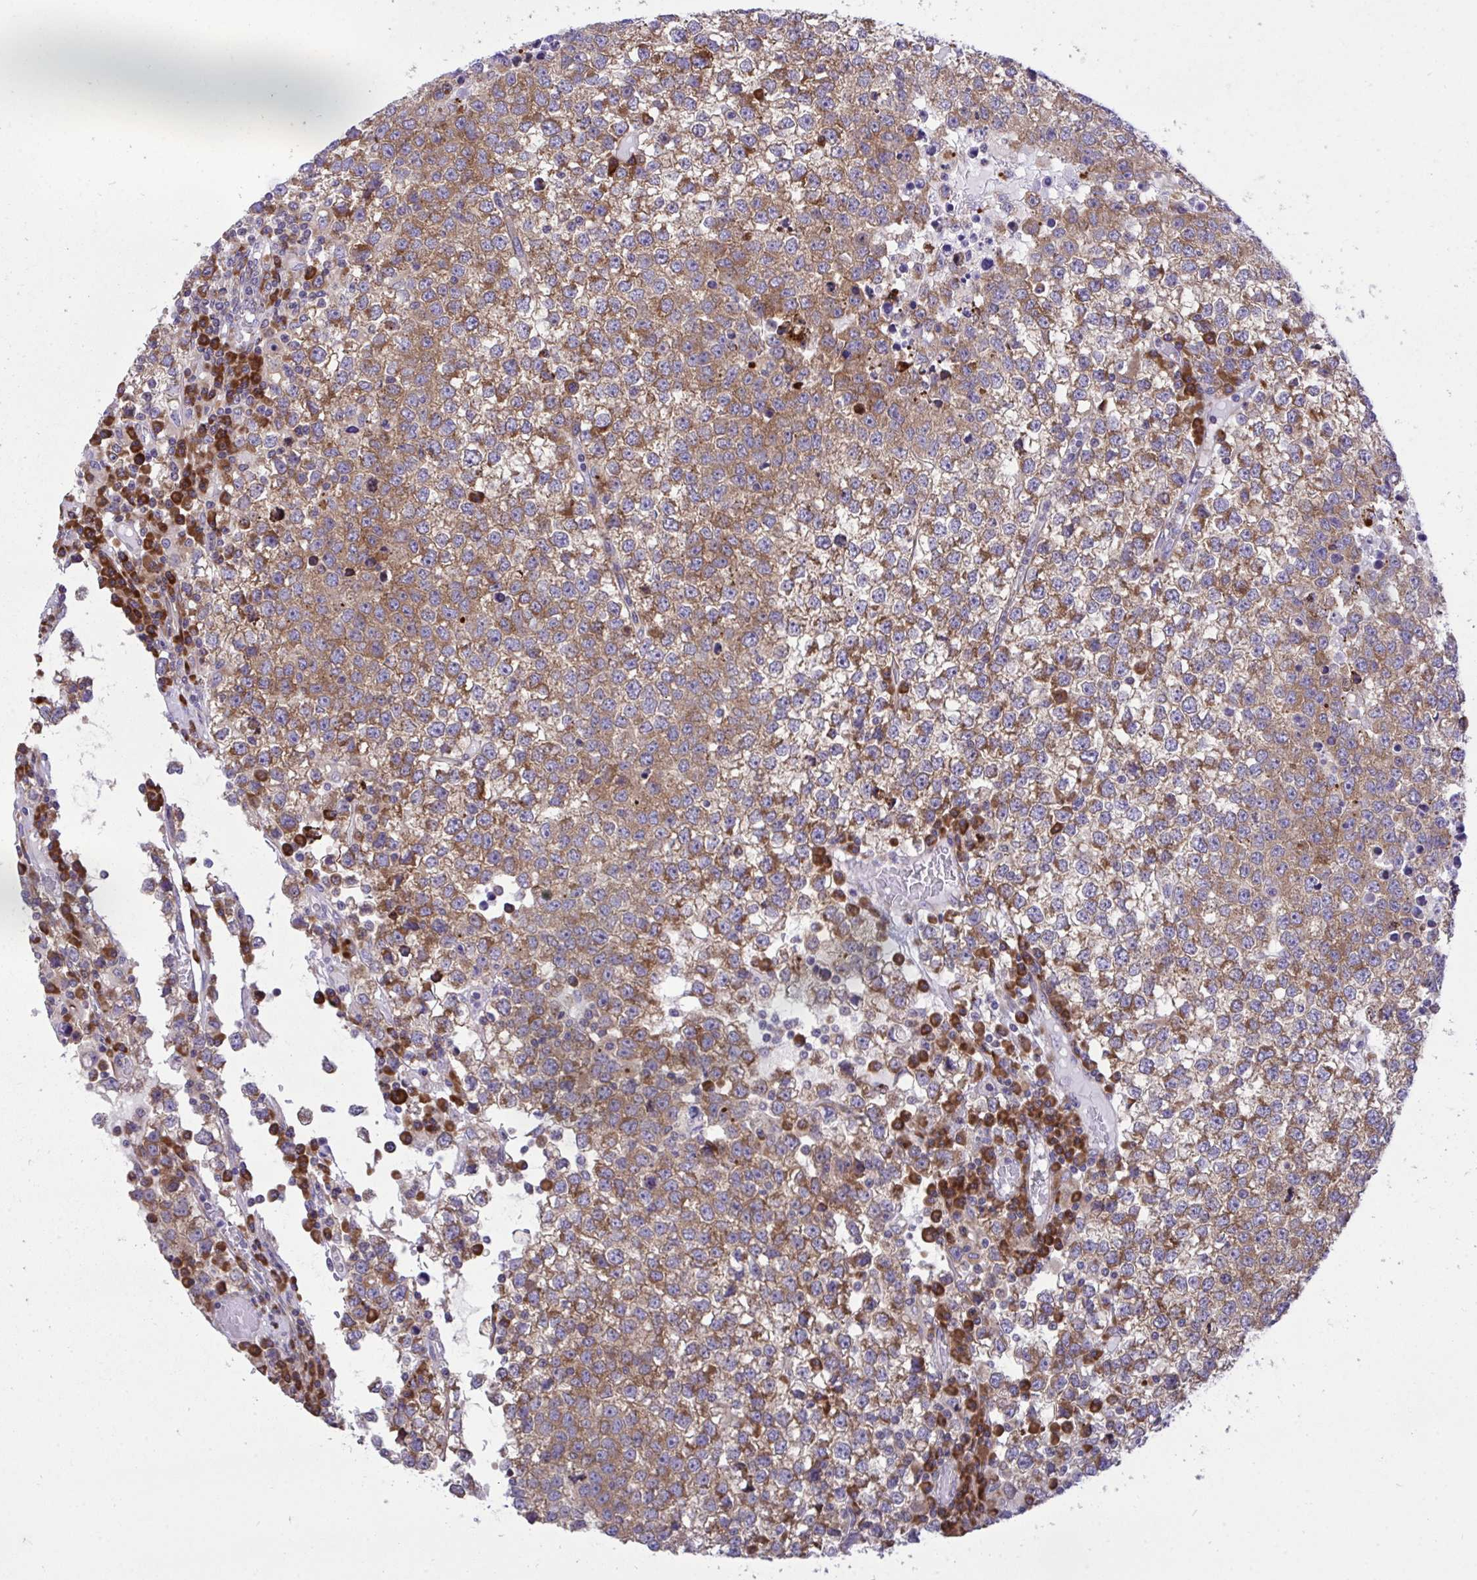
{"staining": {"intensity": "strong", "quantity": ">75%", "location": "cytoplasmic/membranous"}, "tissue": "testis cancer", "cell_type": "Tumor cells", "image_type": "cancer", "snomed": [{"axis": "morphology", "description": "Seminoma, NOS"}, {"axis": "topography", "description": "Testis"}], "caption": "A high amount of strong cytoplasmic/membranous staining is seen in approximately >75% of tumor cells in testis seminoma tissue.", "gene": "RPS15", "patient": {"sex": "male", "age": 65}}